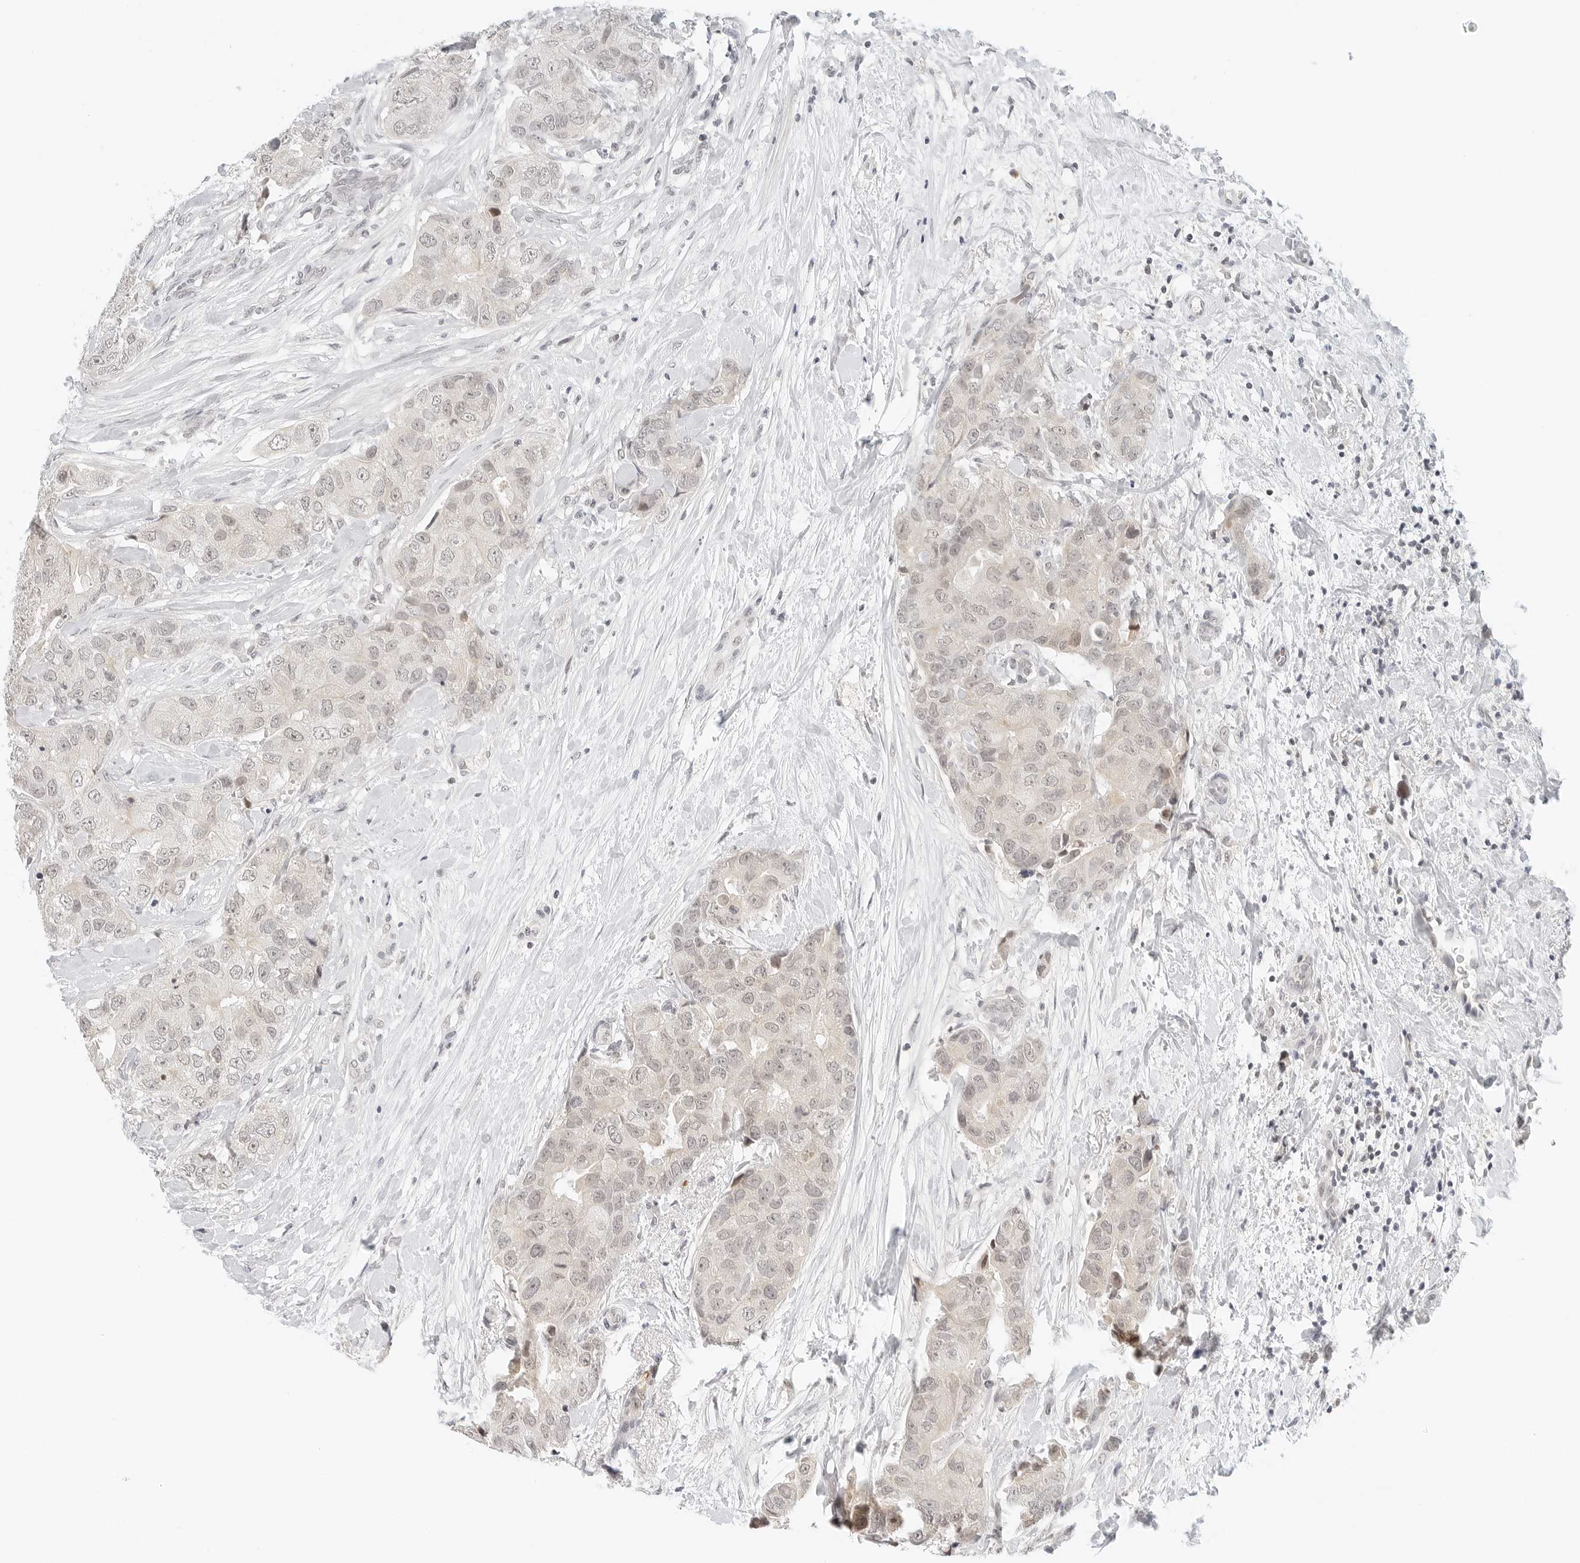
{"staining": {"intensity": "weak", "quantity": "<25%", "location": "nuclear"}, "tissue": "breast cancer", "cell_type": "Tumor cells", "image_type": "cancer", "snomed": [{"axis": "morphology", "description": "Duct carcinoma"}, {"axis": "topography", "description": "Breast"}], "caption": "A high-resolution histopathology image shows immunohistochemistry staining of breast invasive ductal carcinoma, which exhibits no significant staining in tumor cells.", "gene": "NEO1", "patient": {"sex": "female", "age": 62}}